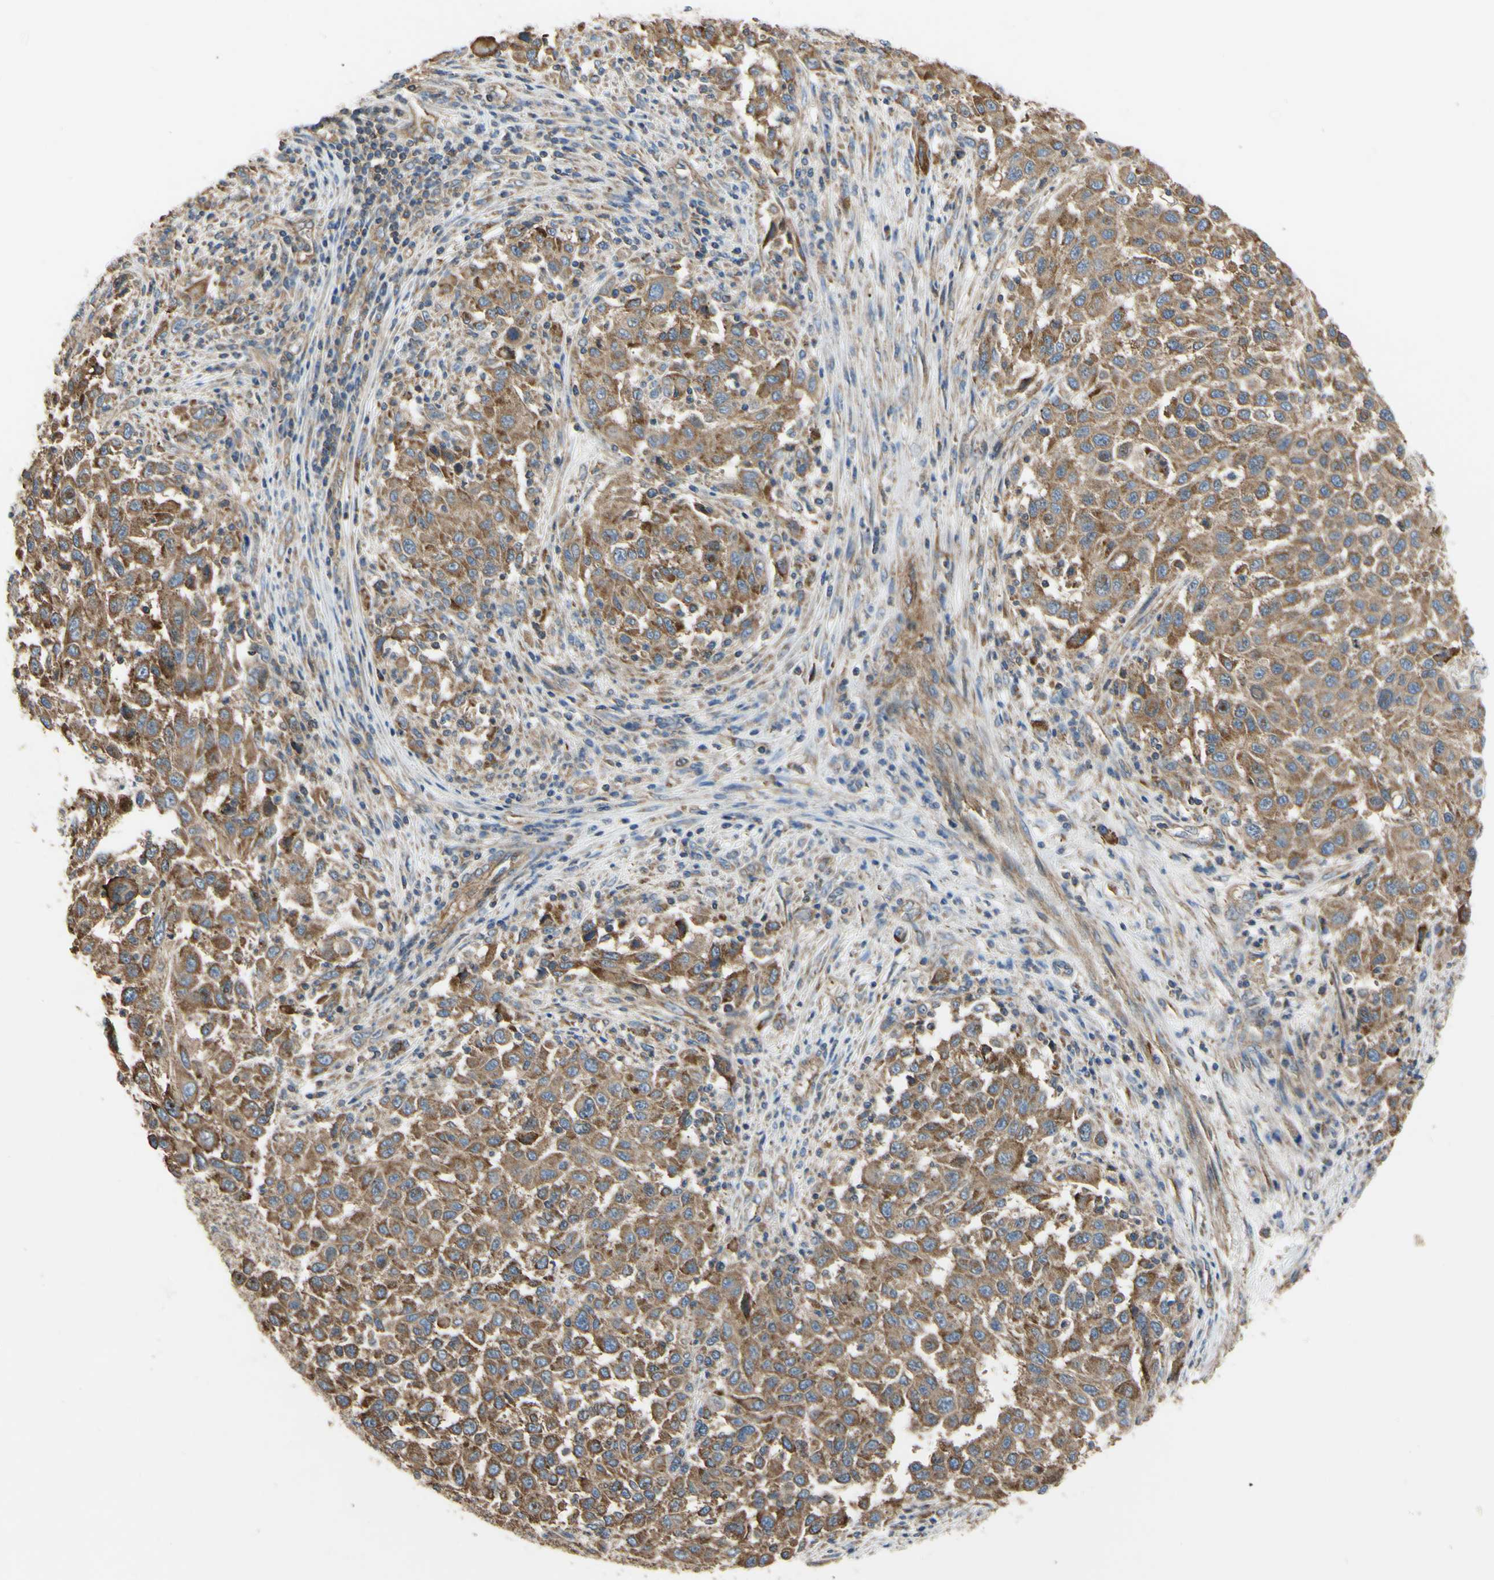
{"staining": {"intensity": "moderate", "quantity": ">75%", "location": "cytoplasmic/membranous"}, "tissue": "melanoma", "cell_type": "Tumor cells", "image_type": "cancer", "snomed": [{"axis": "morphology", "description": "Malignant melanoma, Metastatic site"}, {"axis": "topography", "description": "Lymph node"}], "caption": "Moderate cytoplasmic/membranous positivity for a protein is identified in approximately >75% of tumor cells of melanoma using immunohistochemistry (IHC).", "gene": "BECN1", "patient": {"sex": "male", "age": 61}}